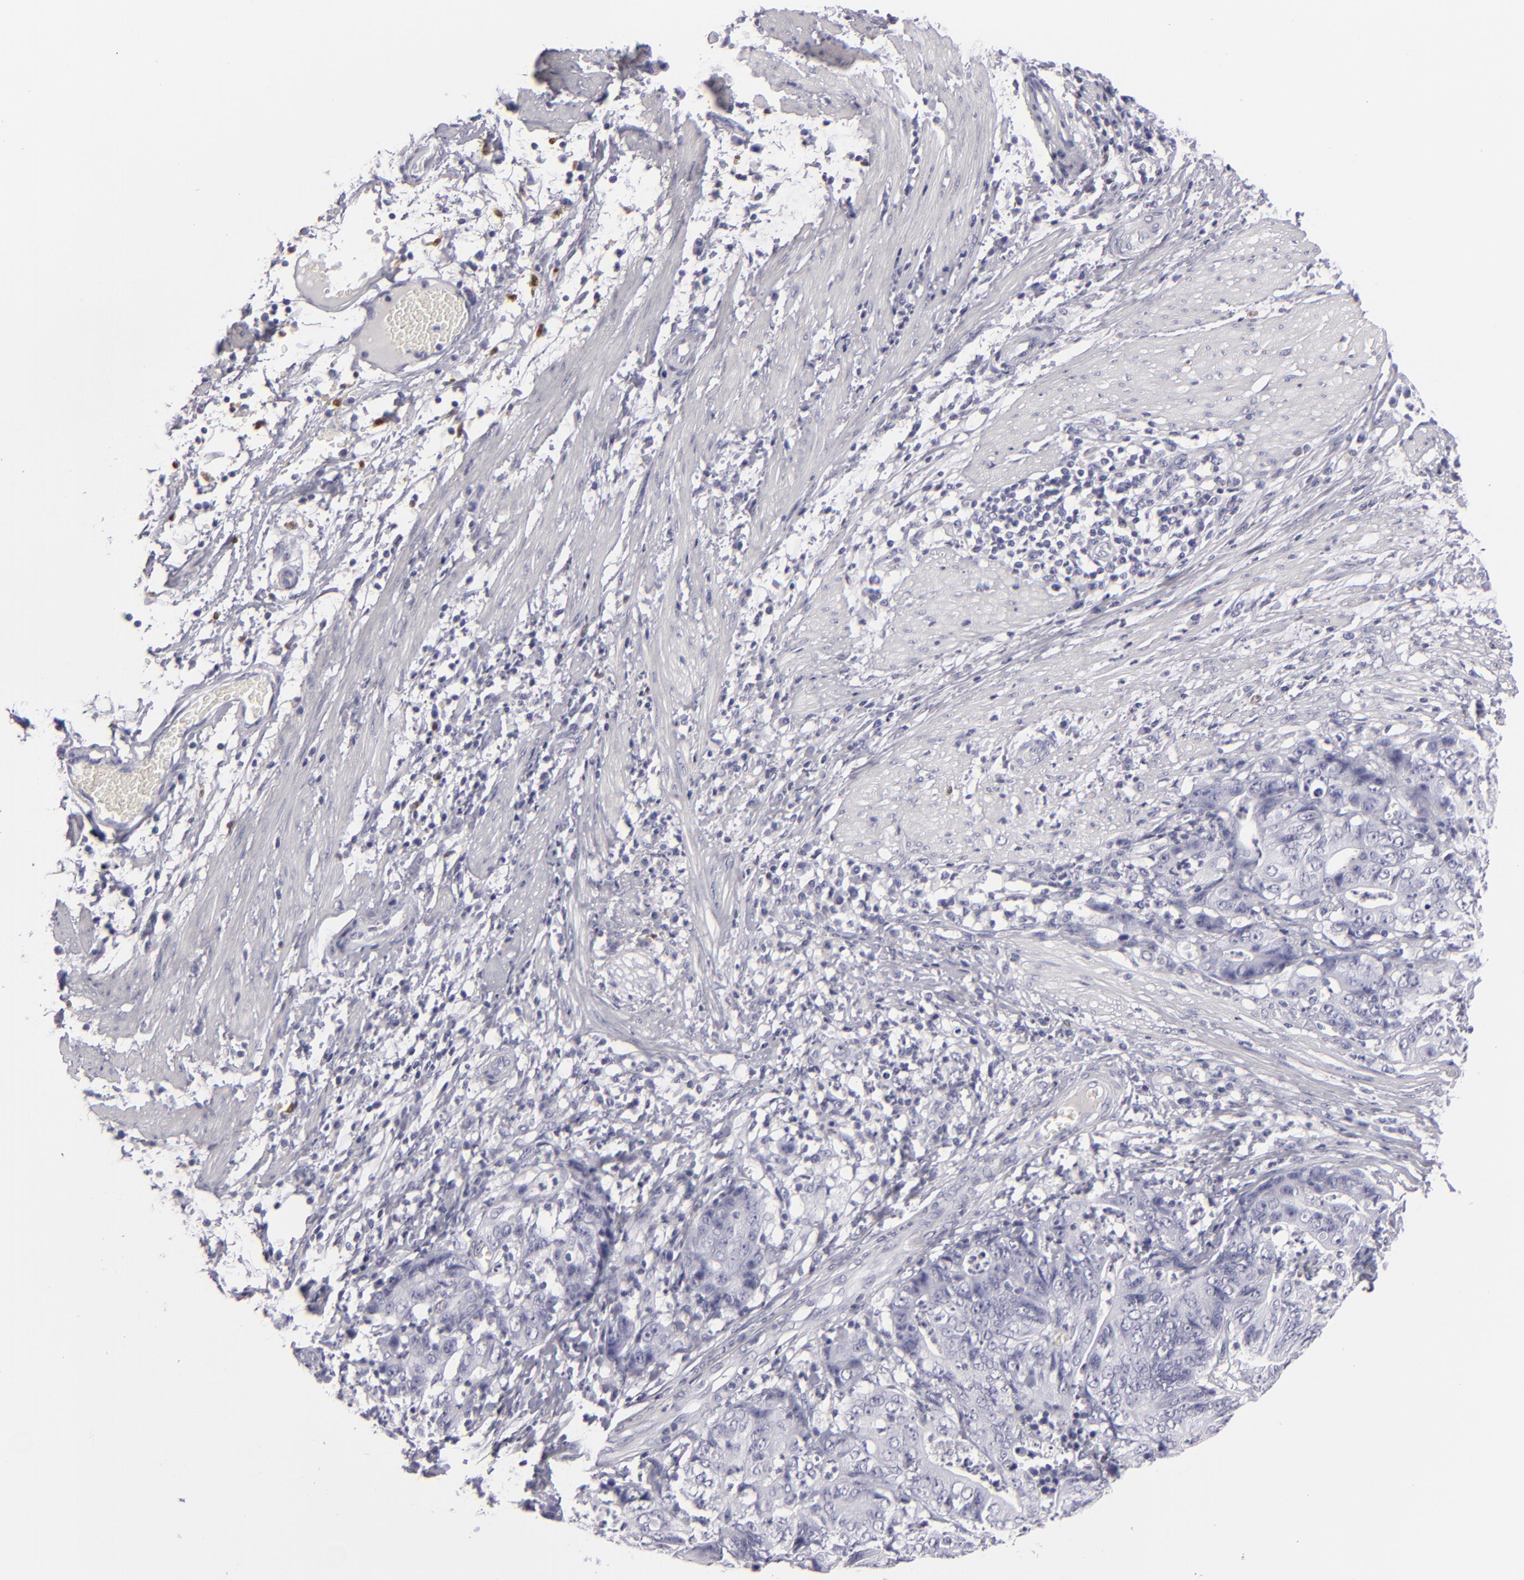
{"staining": {"intensity": "negative", "quantity": "none", "location": "none"}, "tissue": "stomach cancer", "cell_type": "Tumor cells", "image_type": "cancer", "snomed": [{"axis": "morphology", "description": "Adenocarcinoma, NOS"}, {"axis": "topography", "description": "Stomach, lower"}], "caption": "High power microscopy photomicrograph of an immunohistochemistry (IHC) histopathology image of stomach cancer (adenocarcinoma), revealing no significant positivity in tumor cells. Brightfield microscopy of IHC stained with DAB (3,3'-diaminobenzidine) (brown) and hematoxylin (blue), captured at high magnification.", "gene": "F13A1", "patient": {"sex": "female", "age": 86}}